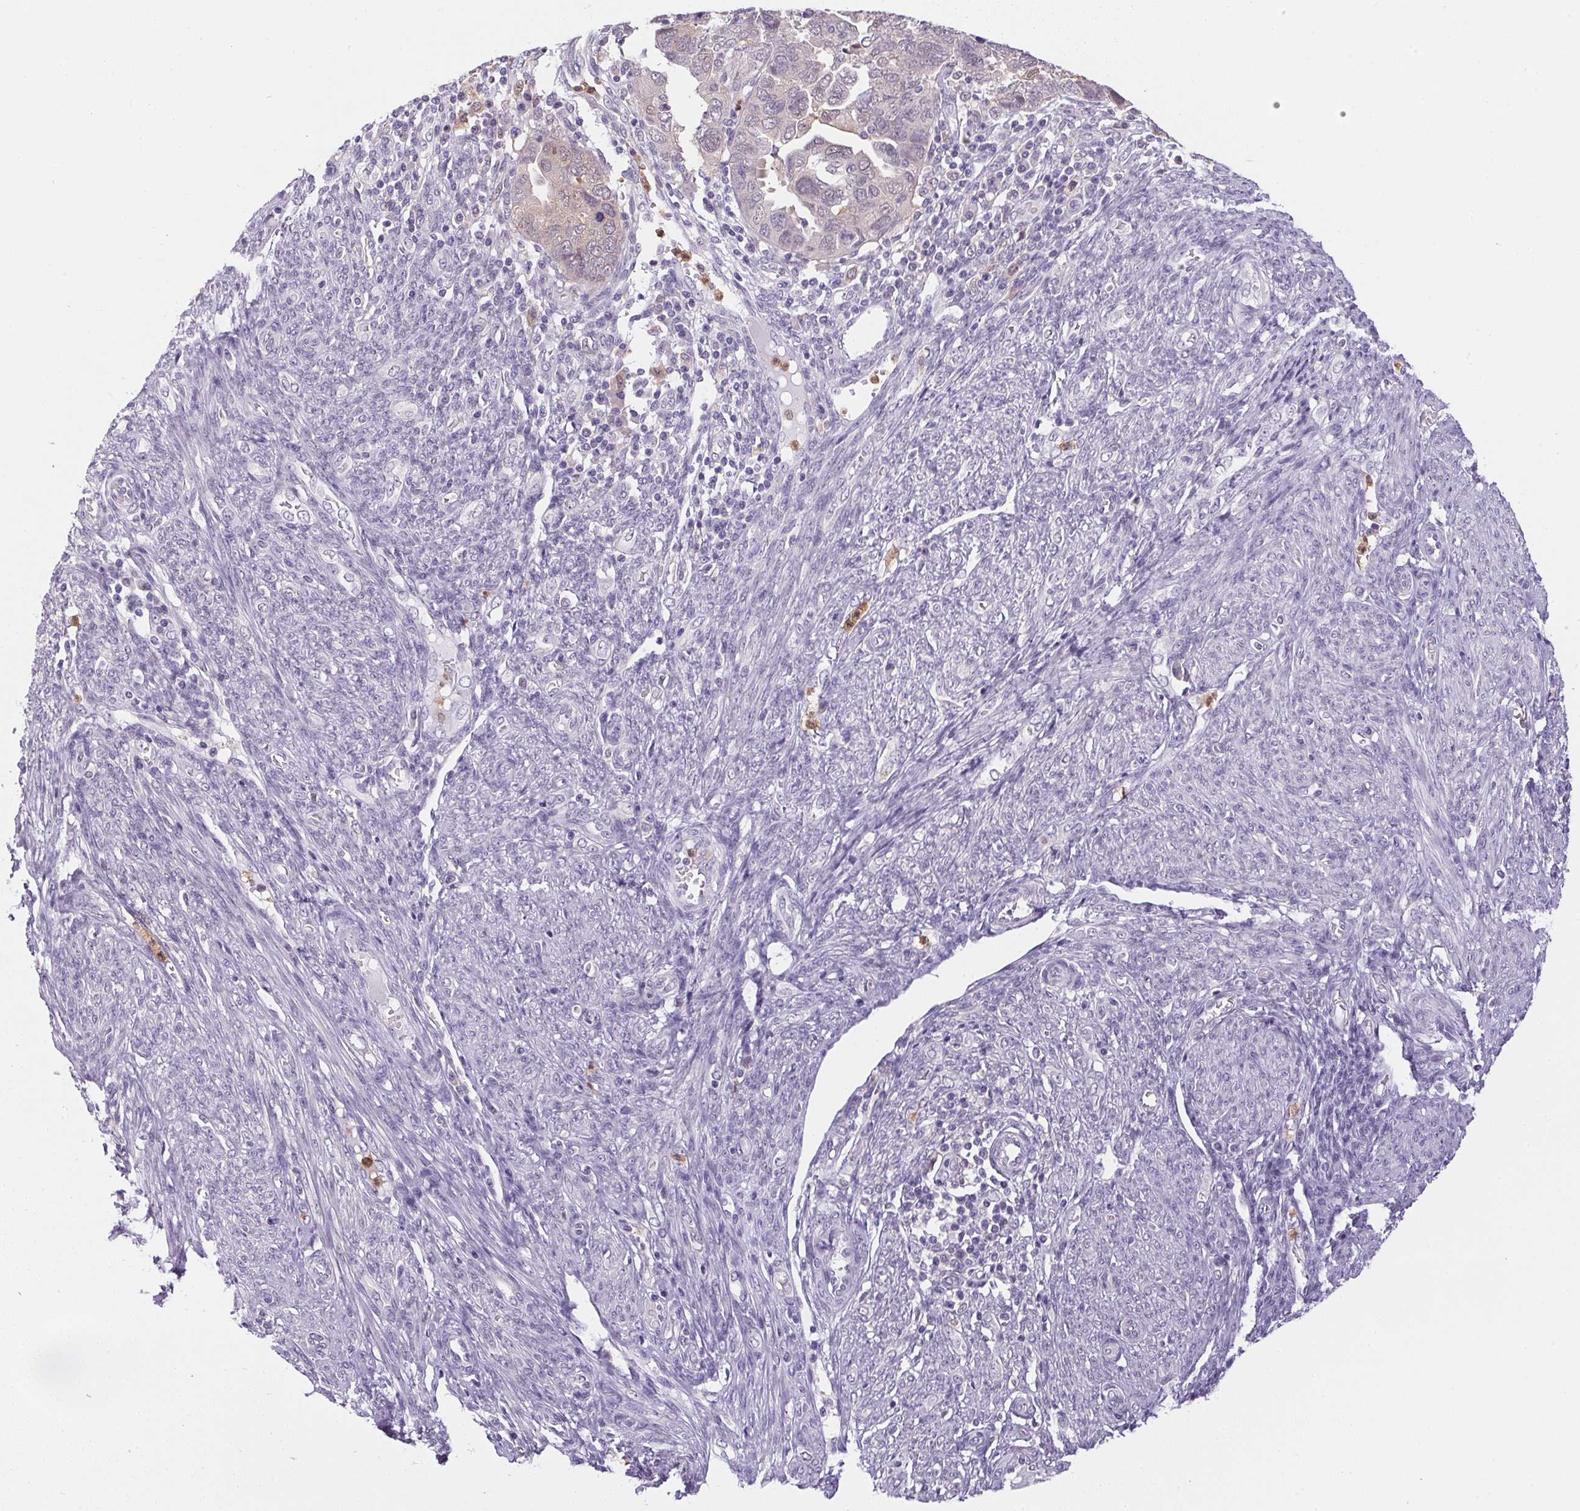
{"staining": {"intensity": "negative", "quantity": "none", "location": "none"}, "tissue": "endometrial cancer", "cell_type": "Tumor cells", "image_type": "cancer", "snomed": [{"axis": "morphology", "description": "Adenocarcinoma, NOS"}, {"axis": "topography", "description": "Endometrium"}], "caption": "IHC of human endometrial adenocarcinoma shows no expression in tumor cells. (Brightfield microscopy of DAB IHC at high magnification).", "gene": "DNAJC5G", "patient": {"sex": "female", "age": 79}}